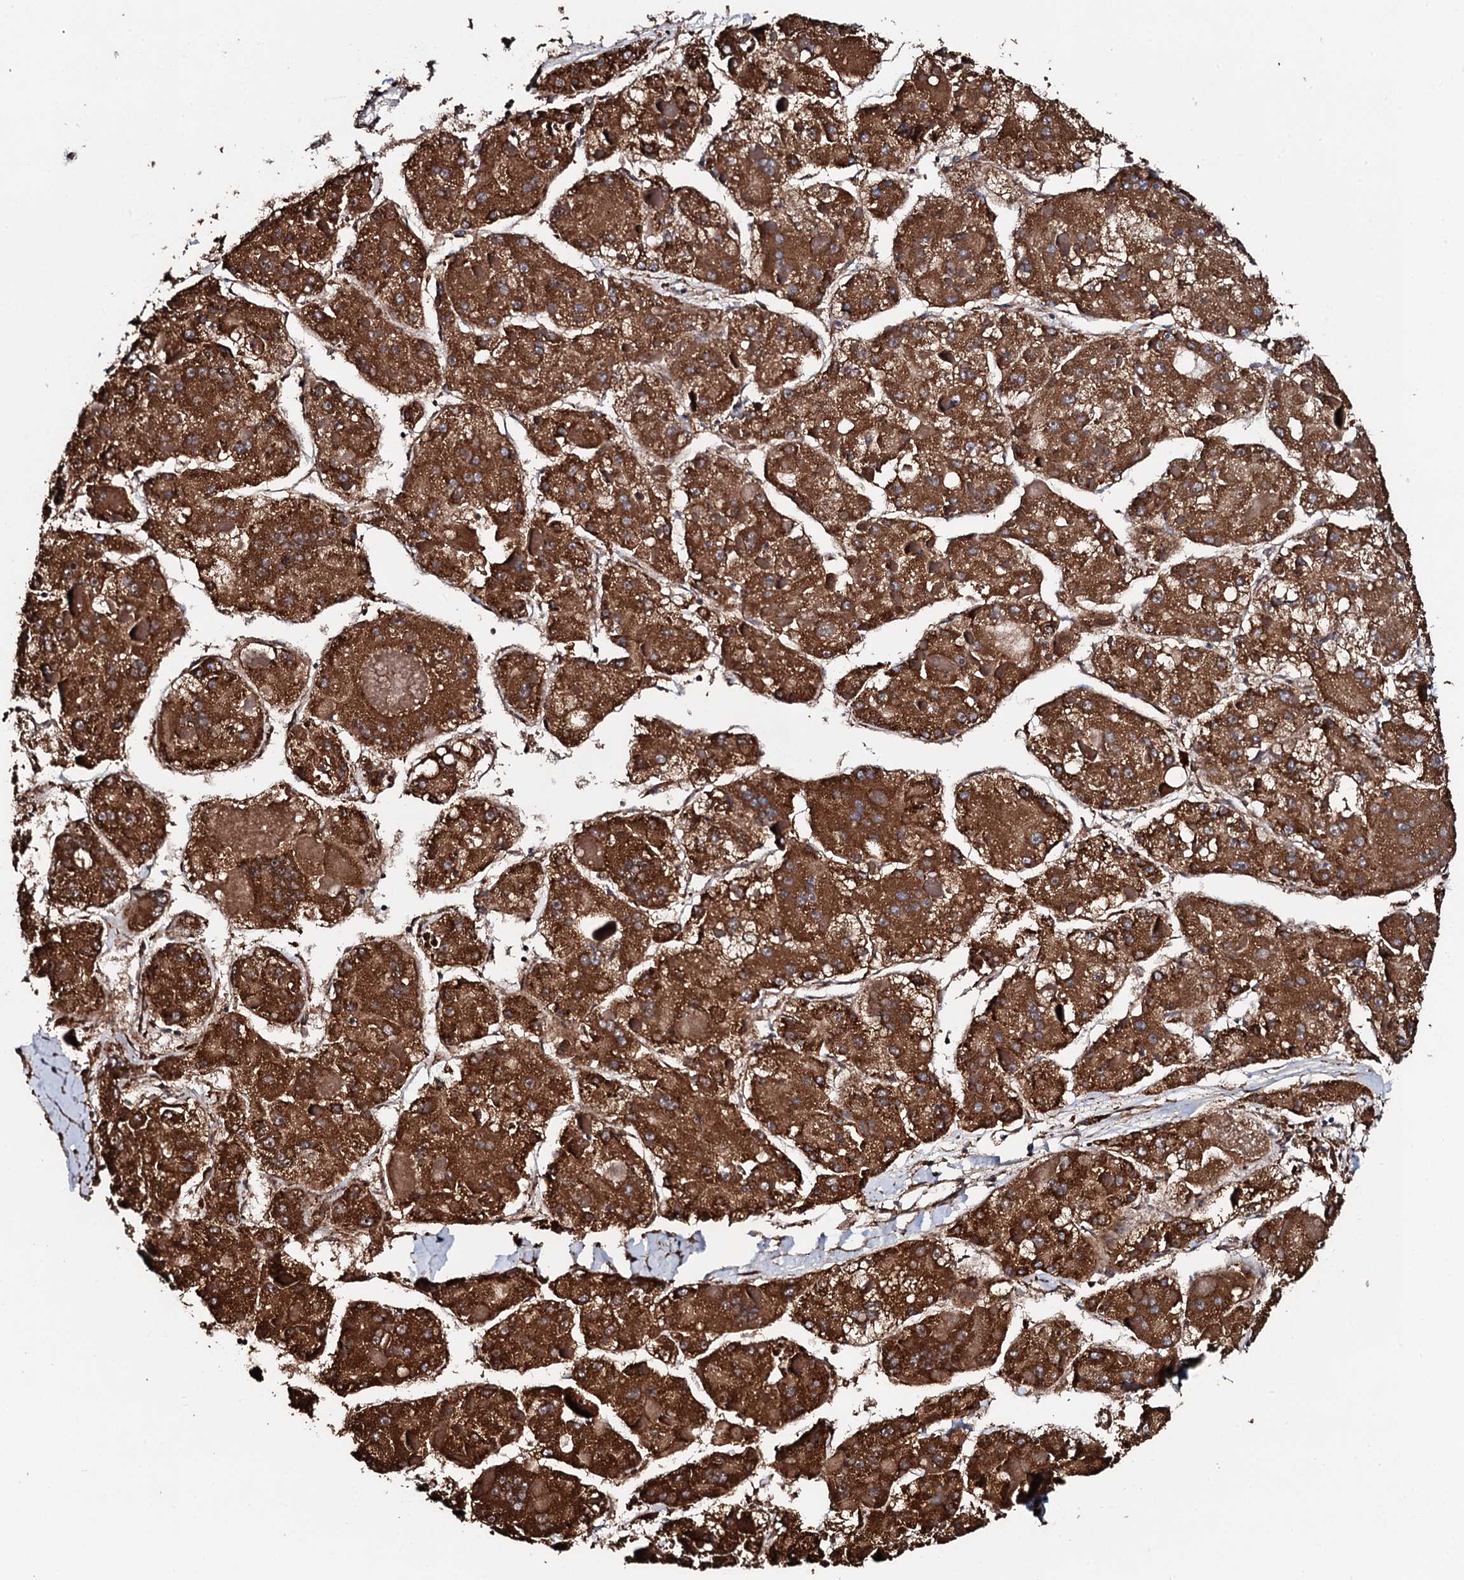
{"staining": {"intensity": "strong", "quantity": ">75%", "location": "cytoplasmic/membranous"}, "tissue": "liver cancer", "cell_type": "Tumor cells", "image_type": "cancer", "snomed": [{"axis": "morphology", "description": "Carcinoma, Hepatocellular, NOS"}, {"axis": "topography", "description": "Liver"}], "caption": "Immunohistochemical staining of human hepatocellular carcinoma (liver) displays strong cytoplasmic/membranous protein positivity in about >75% of tumor cells. (DAB (3,3'-diaminobenzidine) = brown stain, brightfield microscopy at high magnification).", "gene": "CKAP5", "patient": {"sex": "female", "age": 73}}